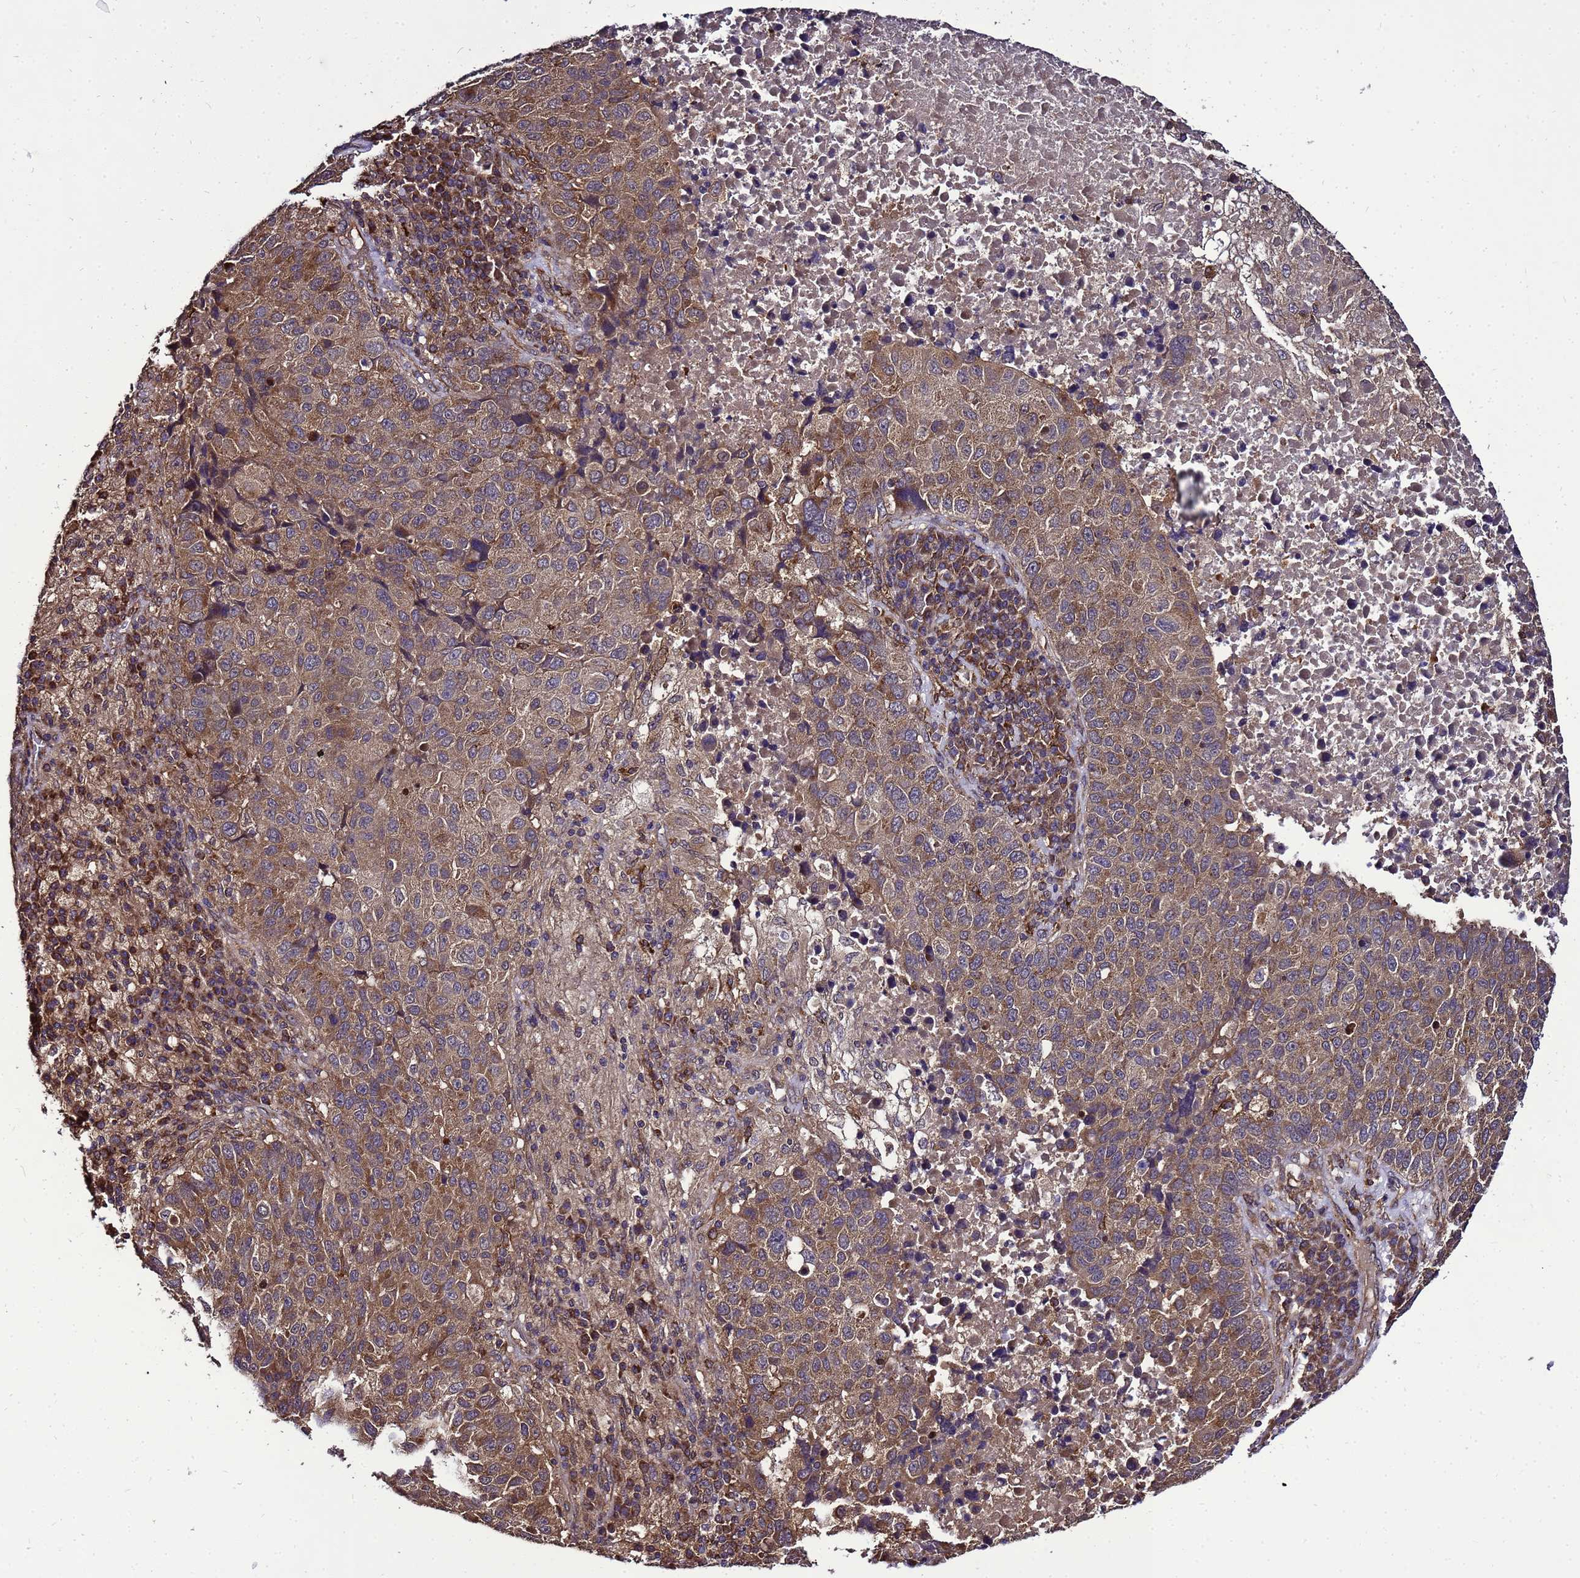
{"staining": {"intensity": "moderate", "quantity": ">75%", "location": "cytoplasmic/membranous"}, "tissue": "lung cancer", "cell_type": "Tumor cells", "image_type": "cancer", "snomed": [{"axis": "morphology", "description": "Squamous cell carcinoma, NOS"}, {"axis": "topography", "description": "Lung"}], "caption": "Tumor cells reveal medium levels of moderate cytoplasmic/membranous positivity in about >75% of cells in human lung squamous cell carcinoma. (DAB (3,3'-diaminobenzidine) IHC with brightfield microscopy, high magnification).", "gene": "TRABD", "patient": {"sex": "male", "age": 73}}